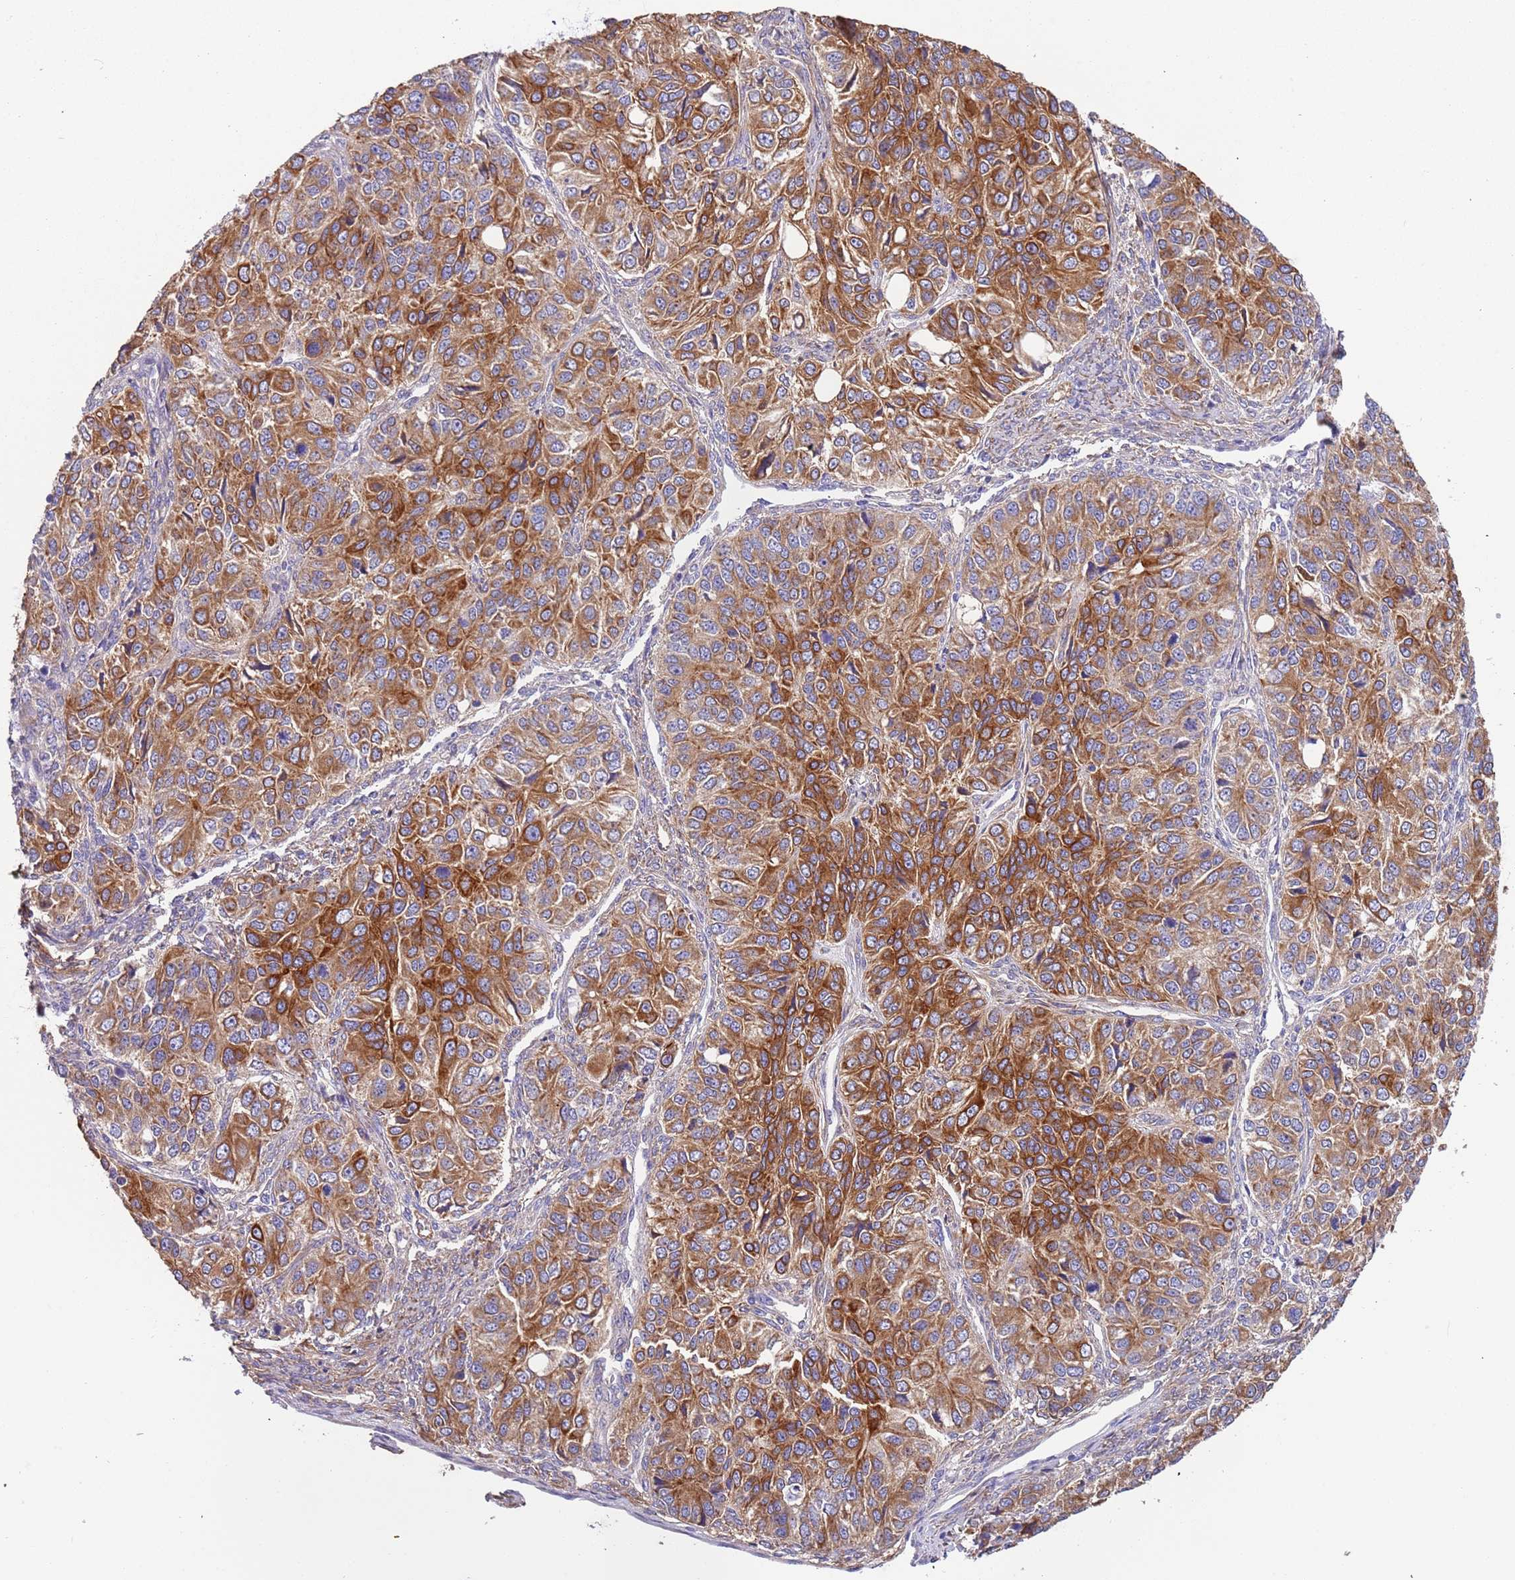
{"staining": {"intensity": "moderate", "quantity": ">75%", "location": "cytoplasmic/membranous"}, "tissue": "ovarian cancer", "cell_type": "Tumor cells", "image_type": "cancer", "snomed": [{"axis": "morphology", "description": "Carcinoma, endometroid"}, {"axis": "topography", "description": "Ovary"}], "caption": "This is a micrograph of IHC staining of ovarian cancer, which shows moderate expression in the cytoplasmic/membranous of tumor cells.", "gene": "LAMB4", "patient": {"sex": "female", "age": 51}}